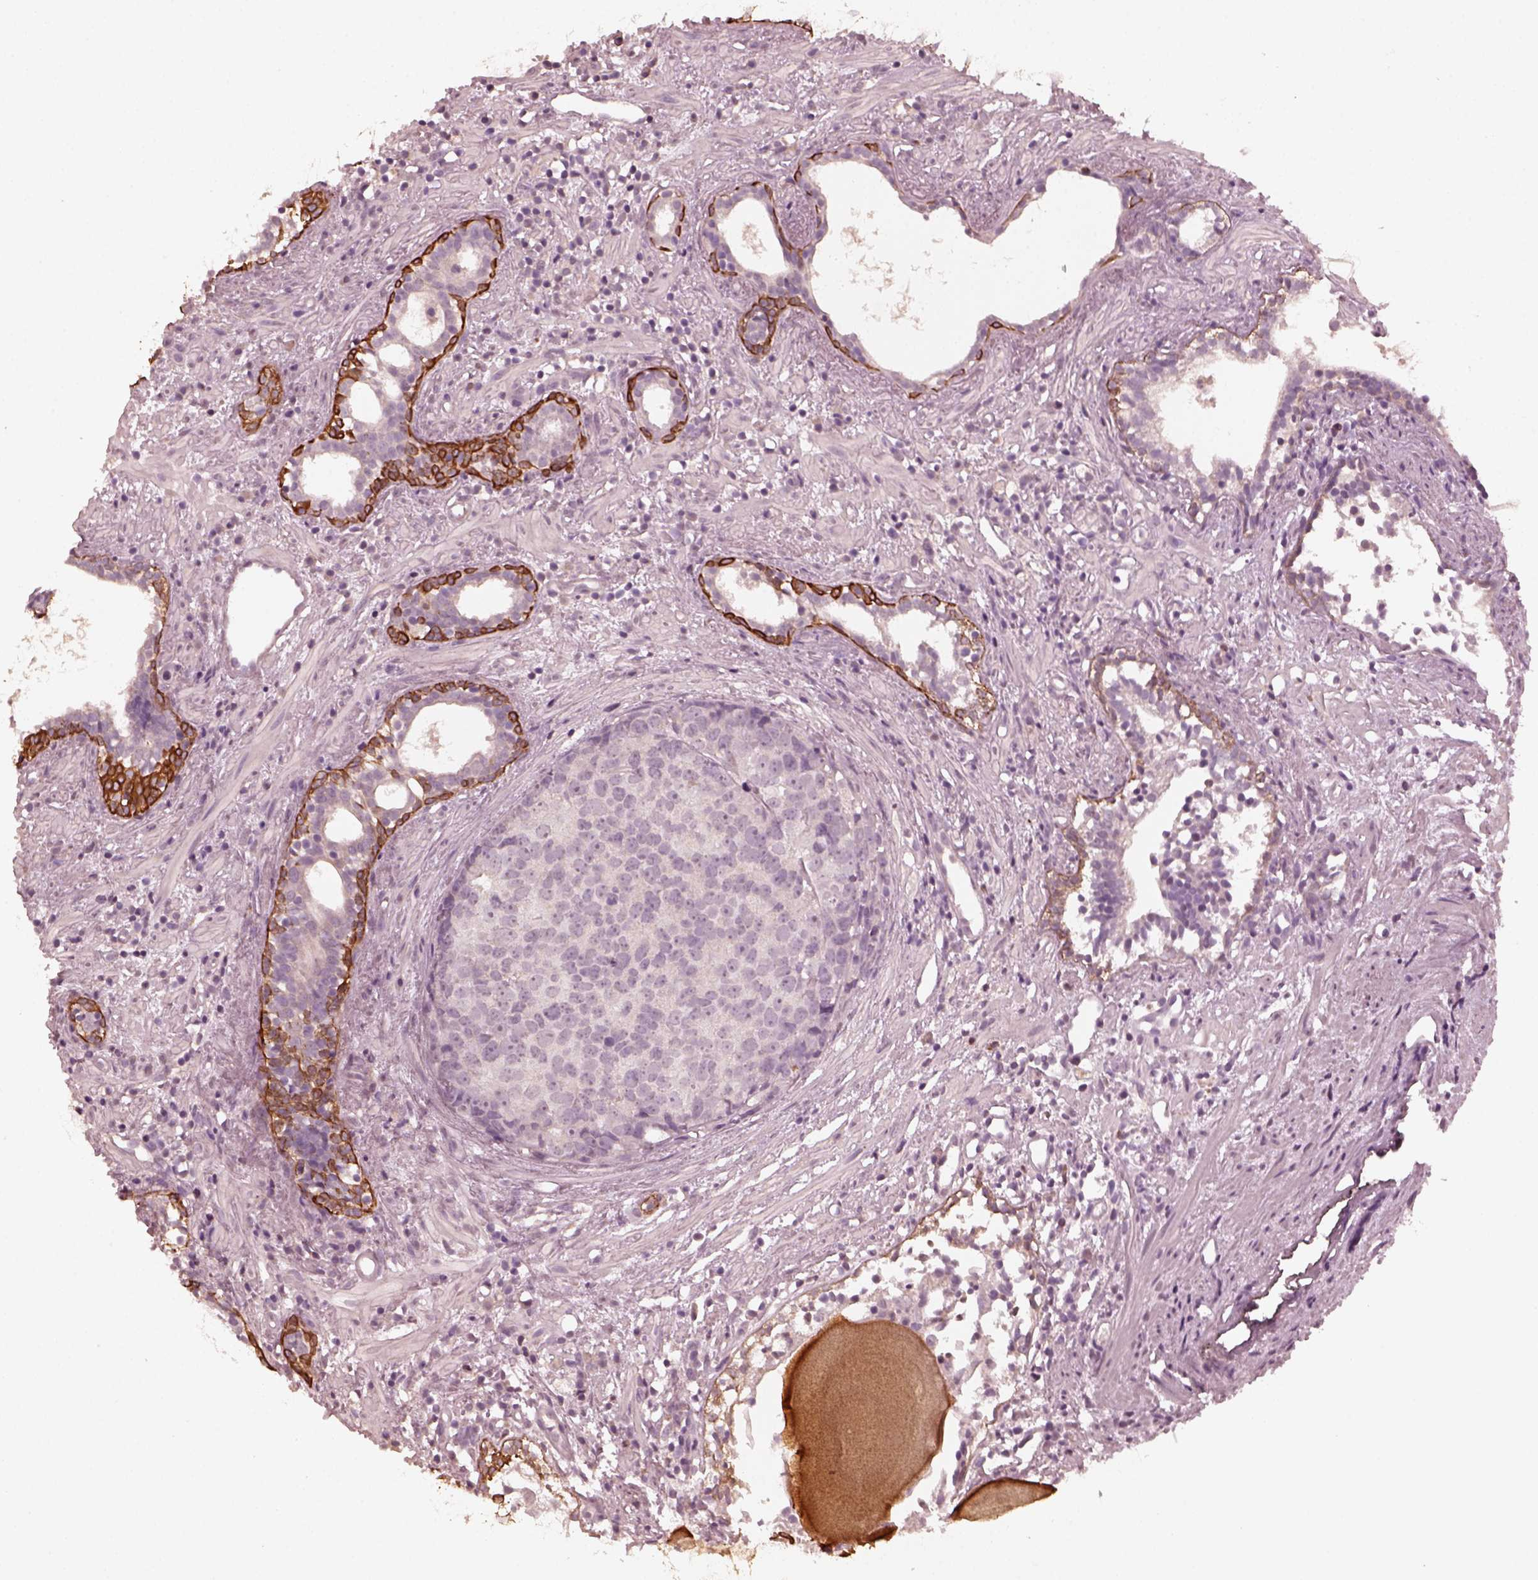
{"staining": {"intensity": "negative", "quantity": "none", "location": "none"}, "tissue": "prostate cancer", "cell_type": "Tumor cells", "image_type": "cancer", "snomed": [{"axis": "morphology", "description": "Adenocarcinoma, High grade"}, {"axis": "topography", "description": "Prostate"}], "caption": "DAB immunohistochemical staining of prostate adenocarcinoma (high-grade) shows no significant expression in tumor cells.", "gene": "KRT79", "patient": {"sex": "male", "age": 83}}